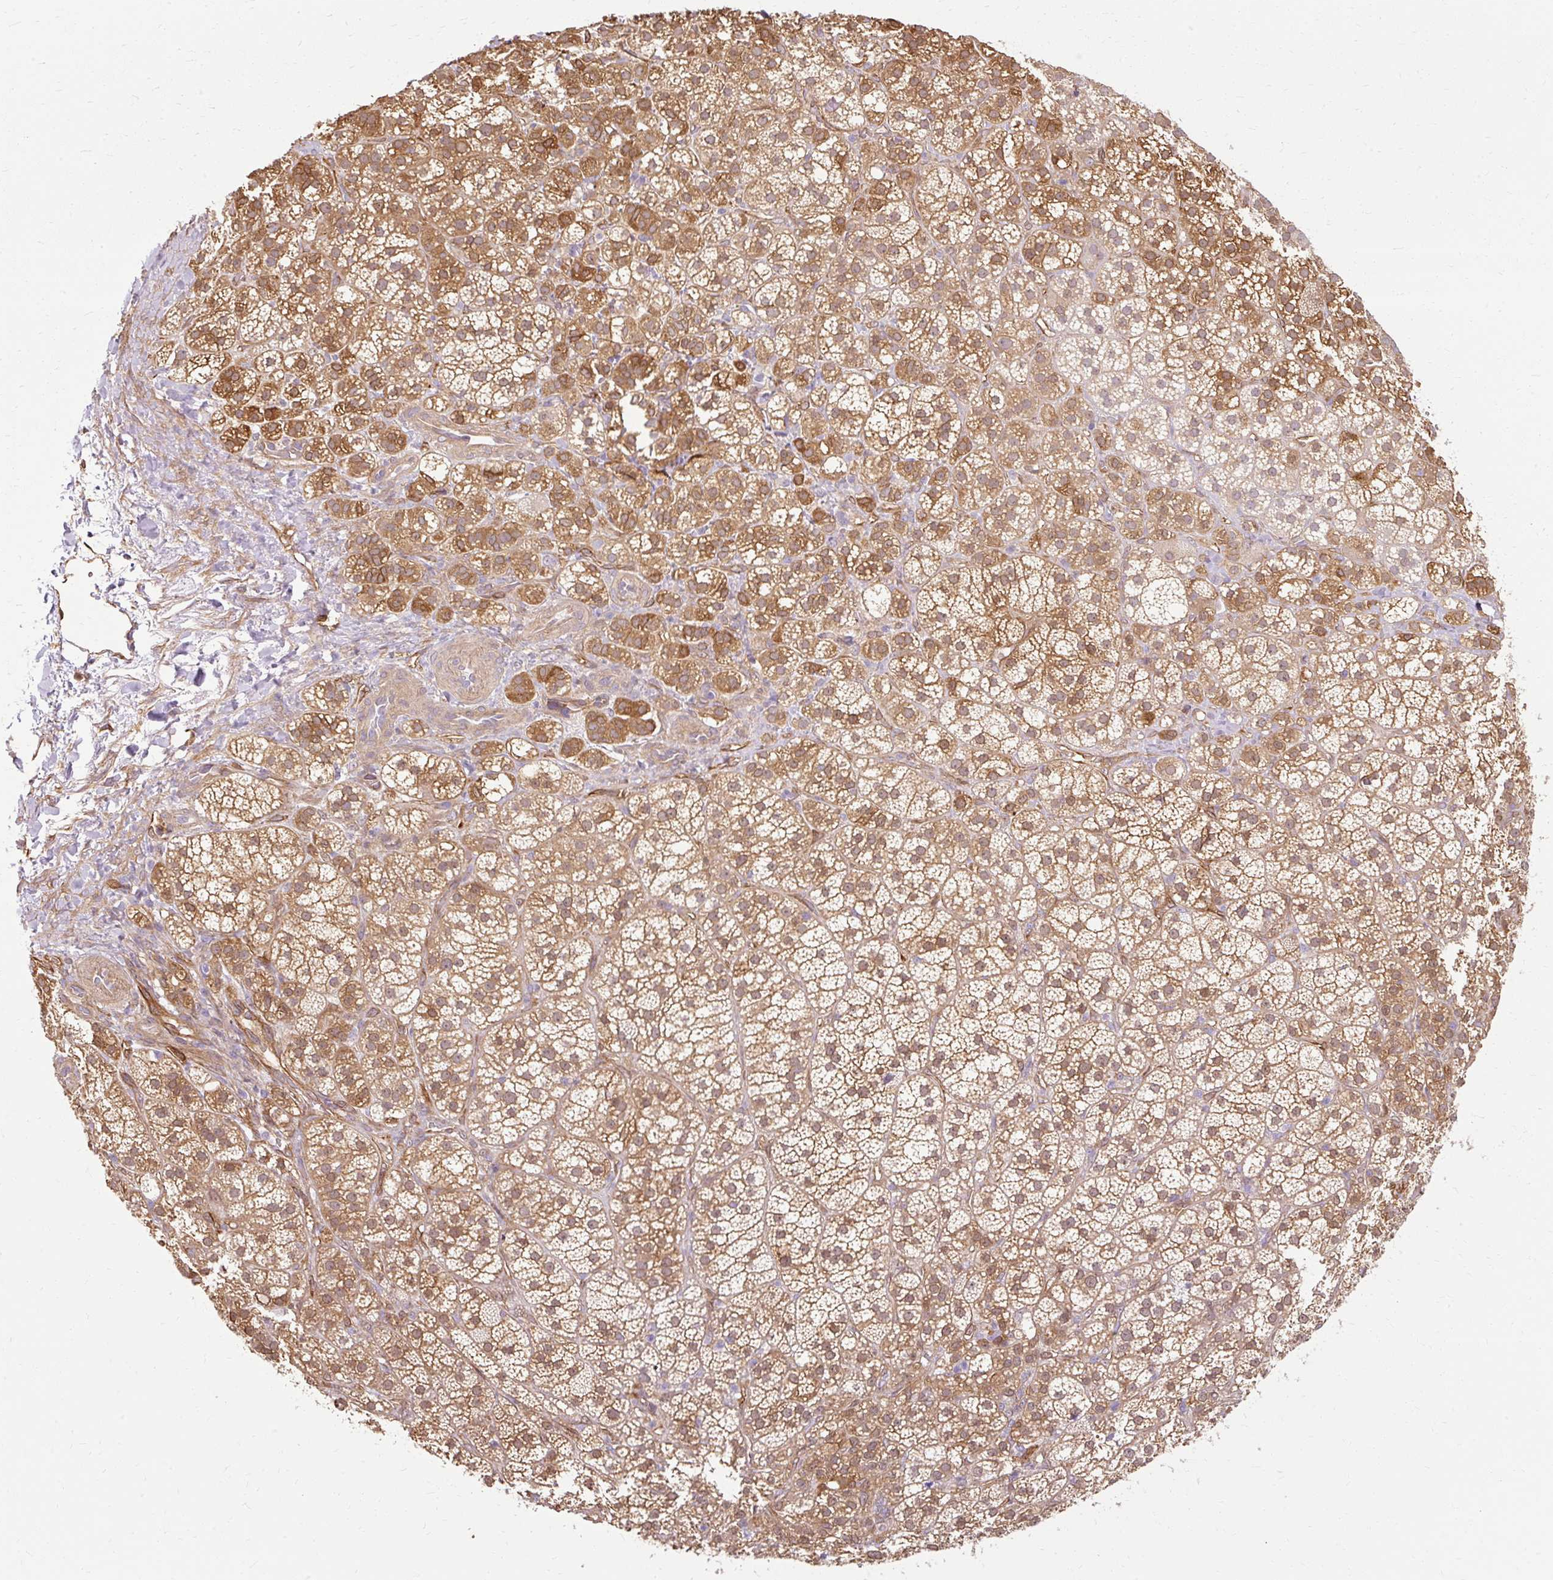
{"staining": {"intensity": "moderate", "quantity": ">75%", "location": "cytoplasmic/membranous"}, "tissue": "adrenal gland", "cell_type": "Glandular cells", "image_type": "normal", "snomed": [{"axis": "morphology", "description": "Normal tissue, NOS"}, {"axis": "topography", "description": "Adrenal gland"}], "caption": "This is a micrograph of immunohistochemistry (IHC) staining of normal adrenal gland, which shows moderate expression in the cytoplasmic/membranous of glandular cells.", "gene": "CNN3", "patient": {"sex": "female", "age": 60}}